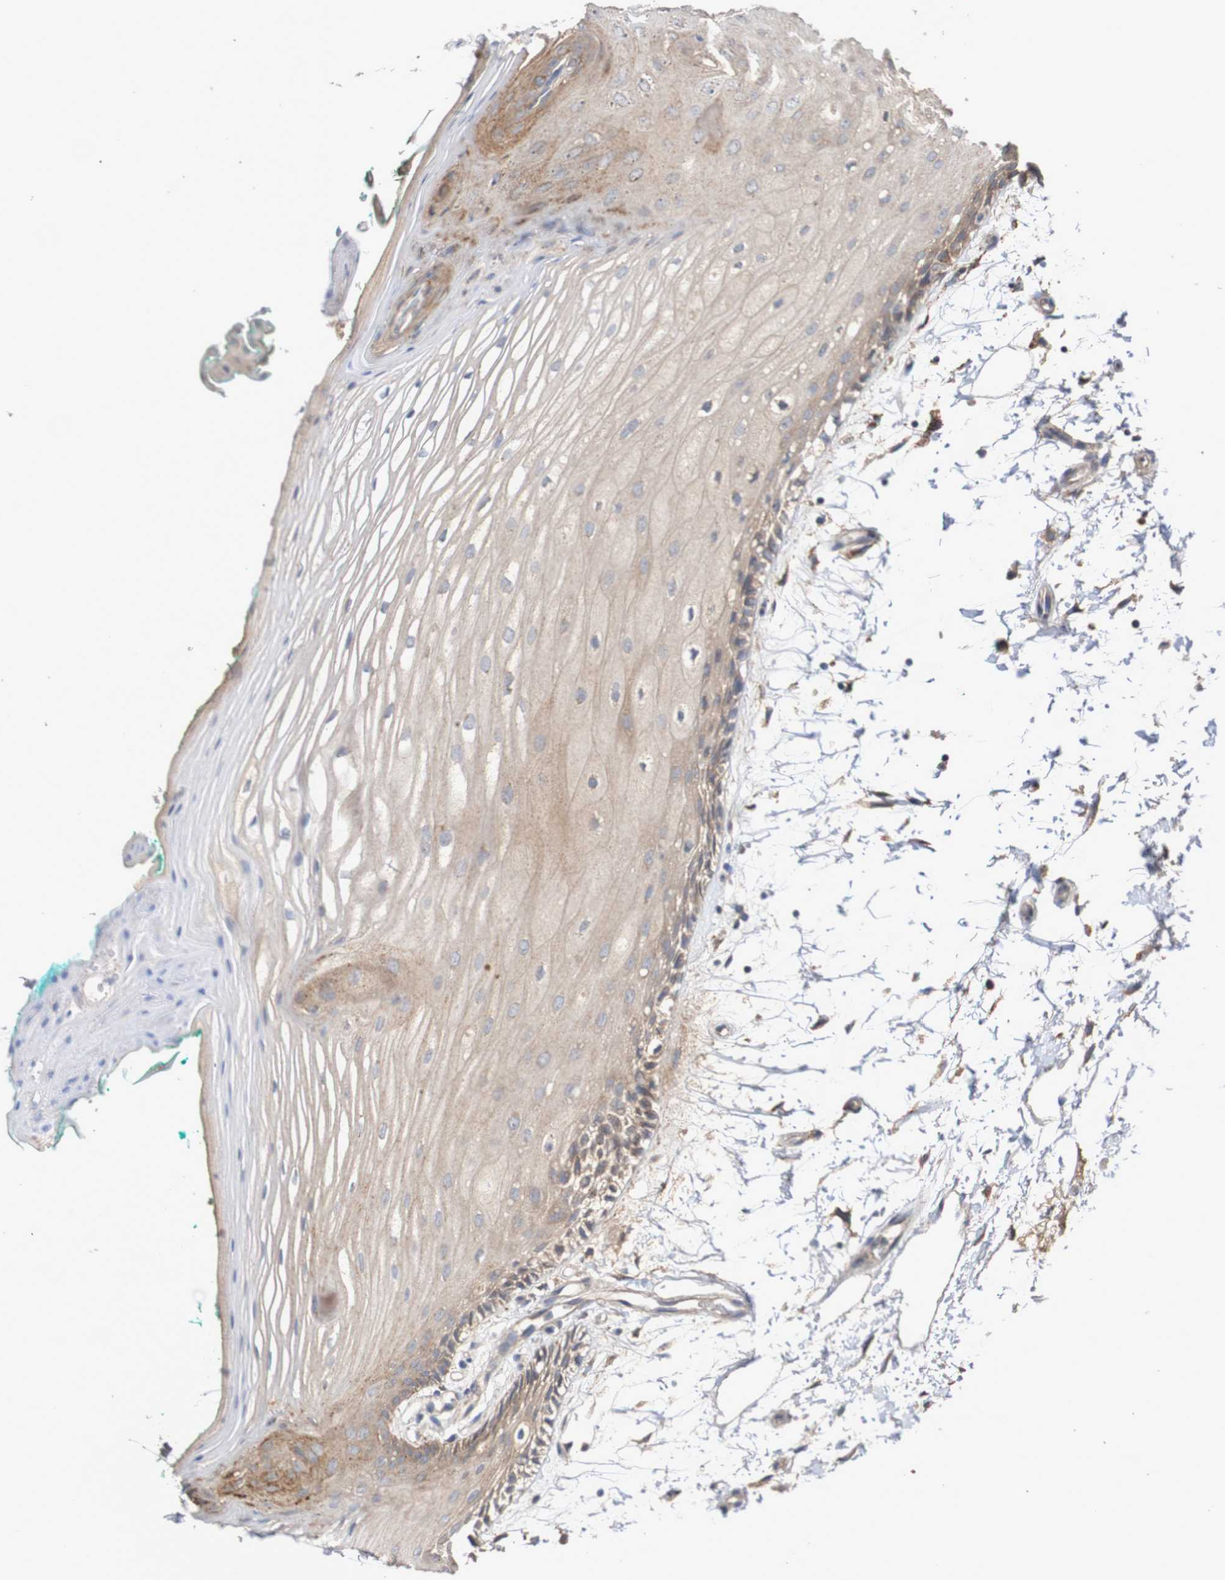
{"staining": {"intensity": "weak", "quantity": ">75%", "location": "cytoplasmic/membranous"}, "tissue": "oral mucosa", "cell_type": "Squamous epithelial cells", "image_type": "normal", "snomed": [{"axis": "morphology", "description": "Normal tissue, NOS"}, {"axis": "topography", "description": "Skeletal muscle"}, {"axis": "topography", "description": "Oral tissue"}, {"axis": "topography", "description": "Peripheral nerve tissue"}], "caption": "Benign oral mucosa exhibits weak cytoplasmic/membranous staining in about >75% of squamous epithelial cells.", "gene": "PHYH", "patient": {"sex": "female", "age": 84}}